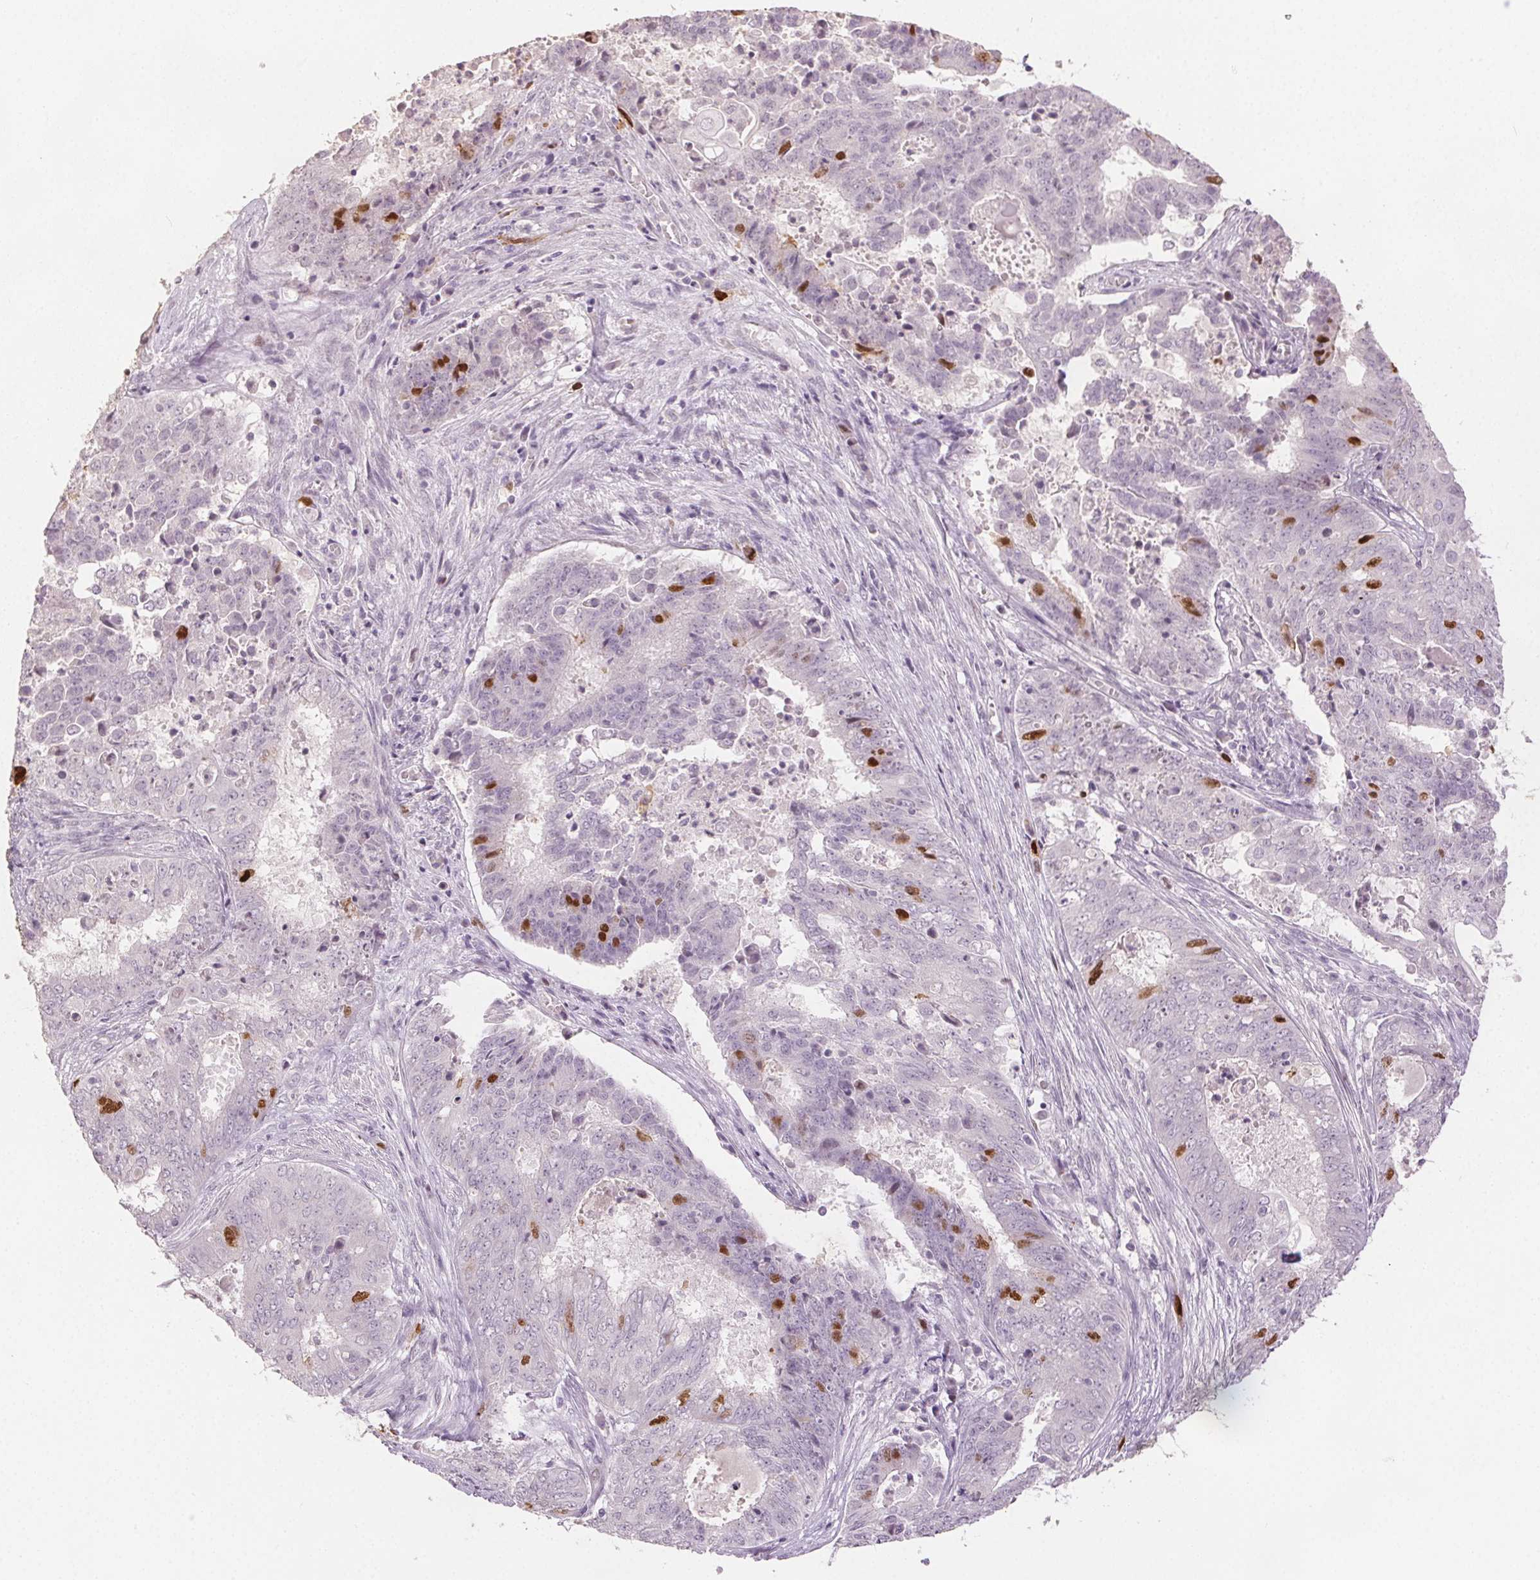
{"staining": {"intensity": "moderate", "quantity": "<25%", "location": "nuclear"}, "tissue": "endometrial cancer", "cell_type": "Tumor cells", "image_type": "cancer", "snomed": [{"axis": "morphology", "description": "Adenocarcinoma, NOS"}, {"axis": "topography", "description": "Endometrium"}], "caption": "Tumor cells demonstrate moderate nuclear expression in about <25% of cells in endometrial cancer. Nuclei are stained in blue.", "gene": "ANLN", "patient": {"sex": "female", "age": 62}}